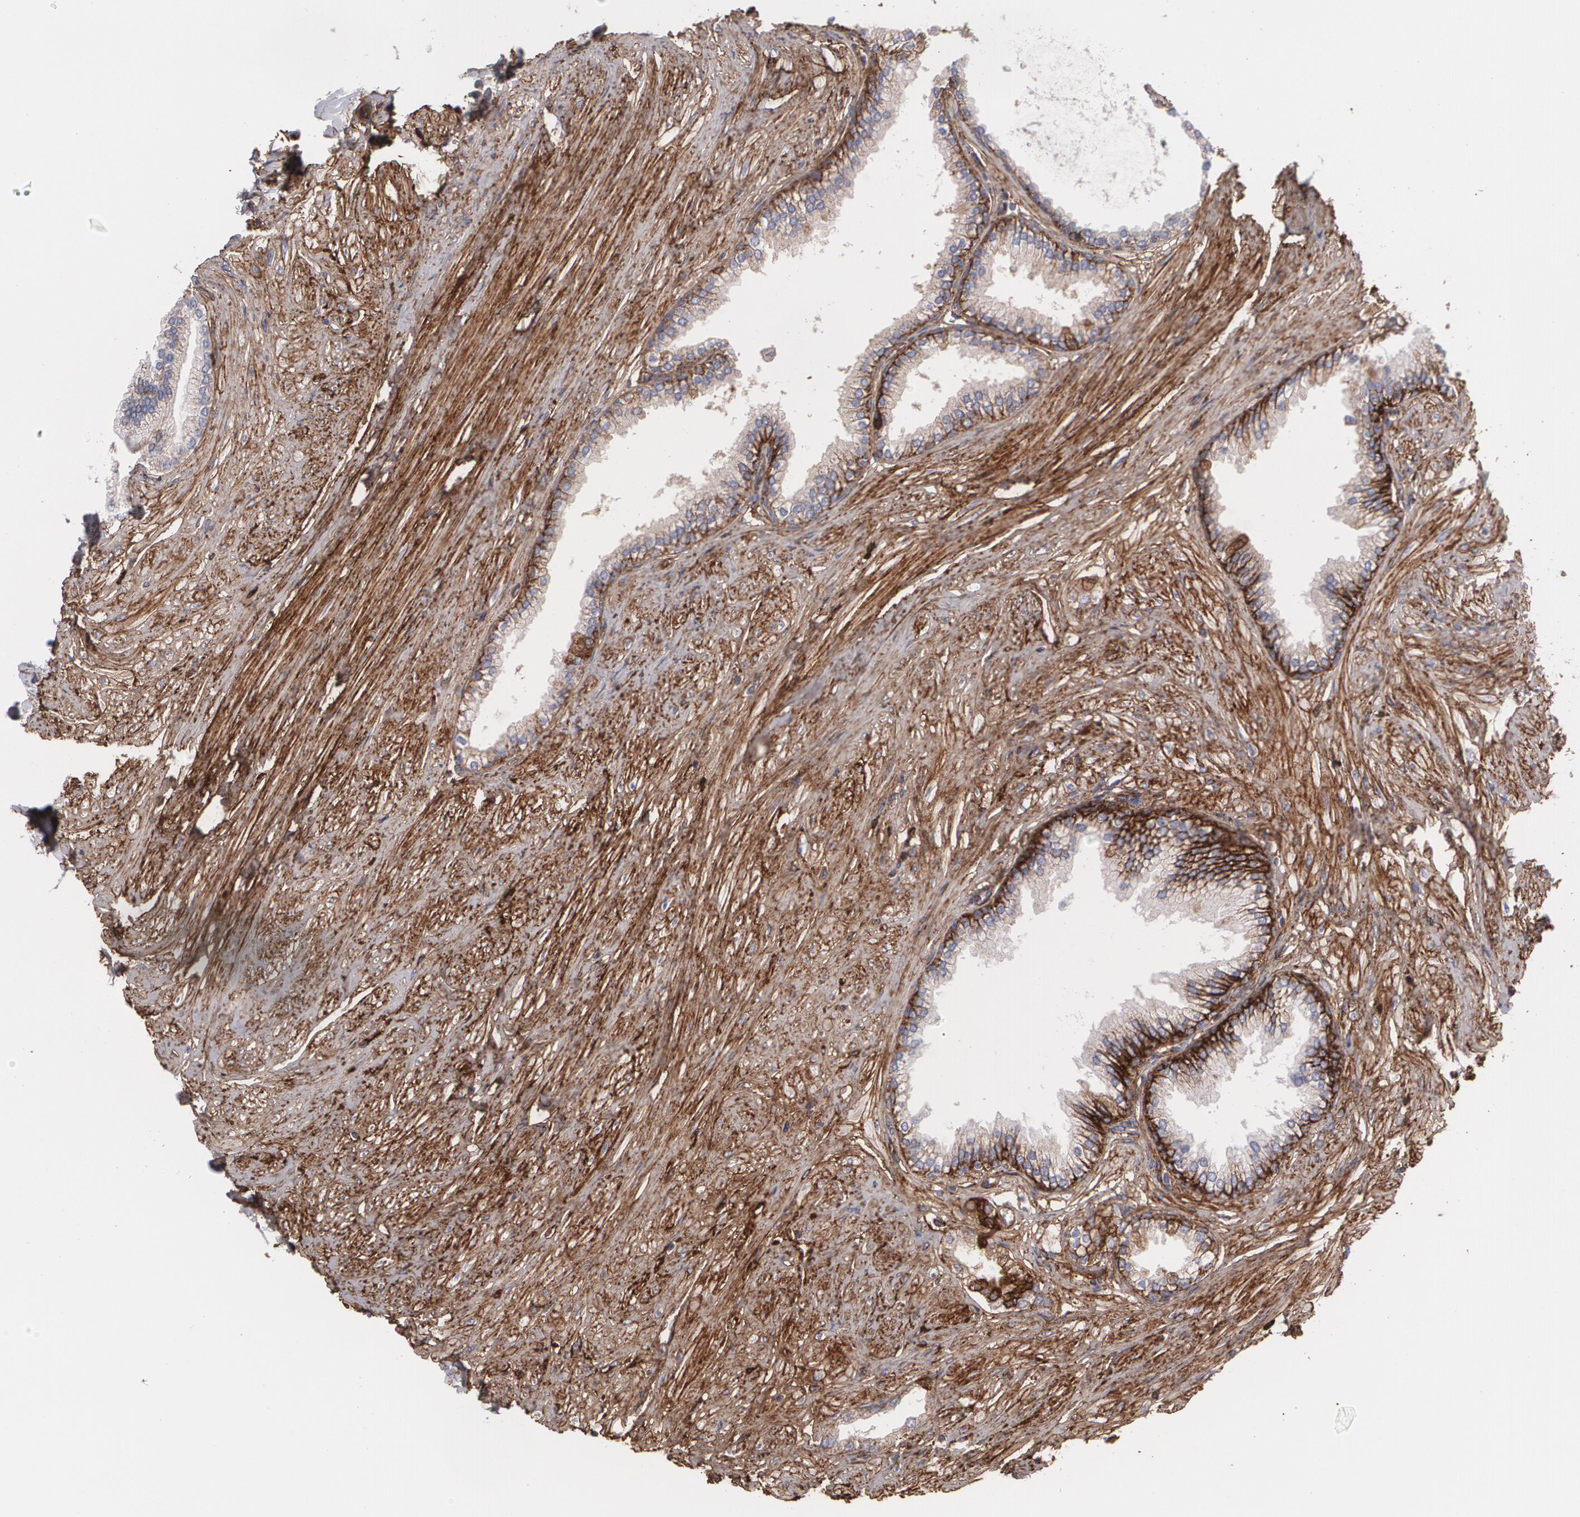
{"staining": {"intensity": "weak", "quantity": ">75%", "location": "cytoplasmic/membranous"}, "tissue": "prostate", "cell_type": "Glandular cells", "image_type": "normal", "snomed": [{"axis": "morphology", "description": "Normal tissue, NOS"}, {"axis": "topography", "description": "Prostate"}], "caption": "This image demonstrates immunohistochemistry staining of benign human prostate, with low weak cytoplasmic/membranous positivity in about >75% of glandular cells.", "gene": "FBLN1", "patient": {"sex": "male", "age": 64}}